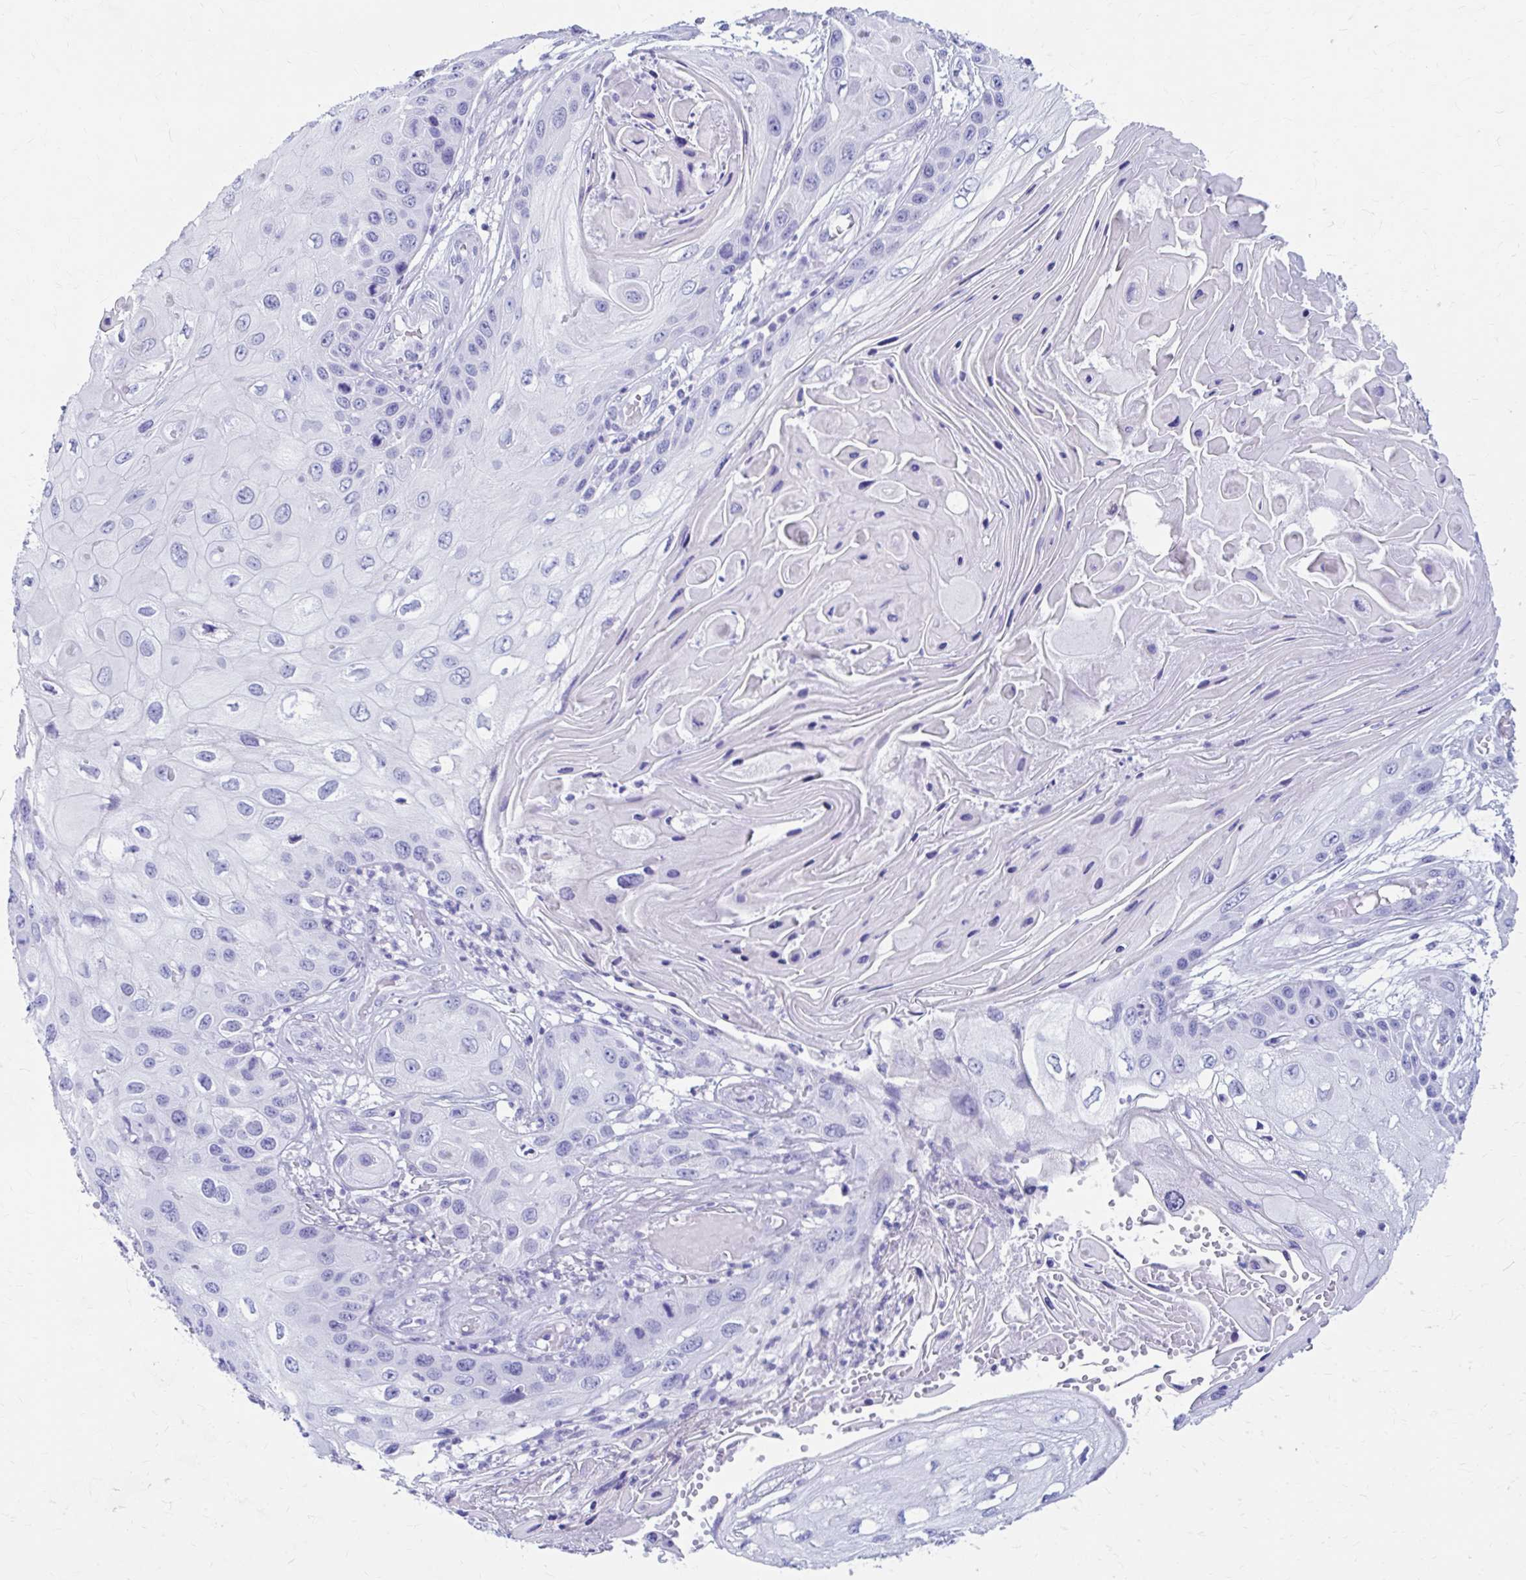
{"staining": {"intensity": "negative", "quantity": "none", "location": "none"}, "tissue": "skin cancer", "cell_type": "Tumor cells", "image_type": "cancer", "snomed": [{"axis": "morphology", "description": "Squamous cell carcinoma, NOS"}, {"axis": "topography", "description": "Skin"}, {"axis": "topography", "description": "Vulva"}], "caption": "Skin squamous cell carcinoma stained for a protein using immunohistochemistry reveals no staining tumor cells.", "gene": "NSG2", "patient": {"sex": "female", "age": 44}}